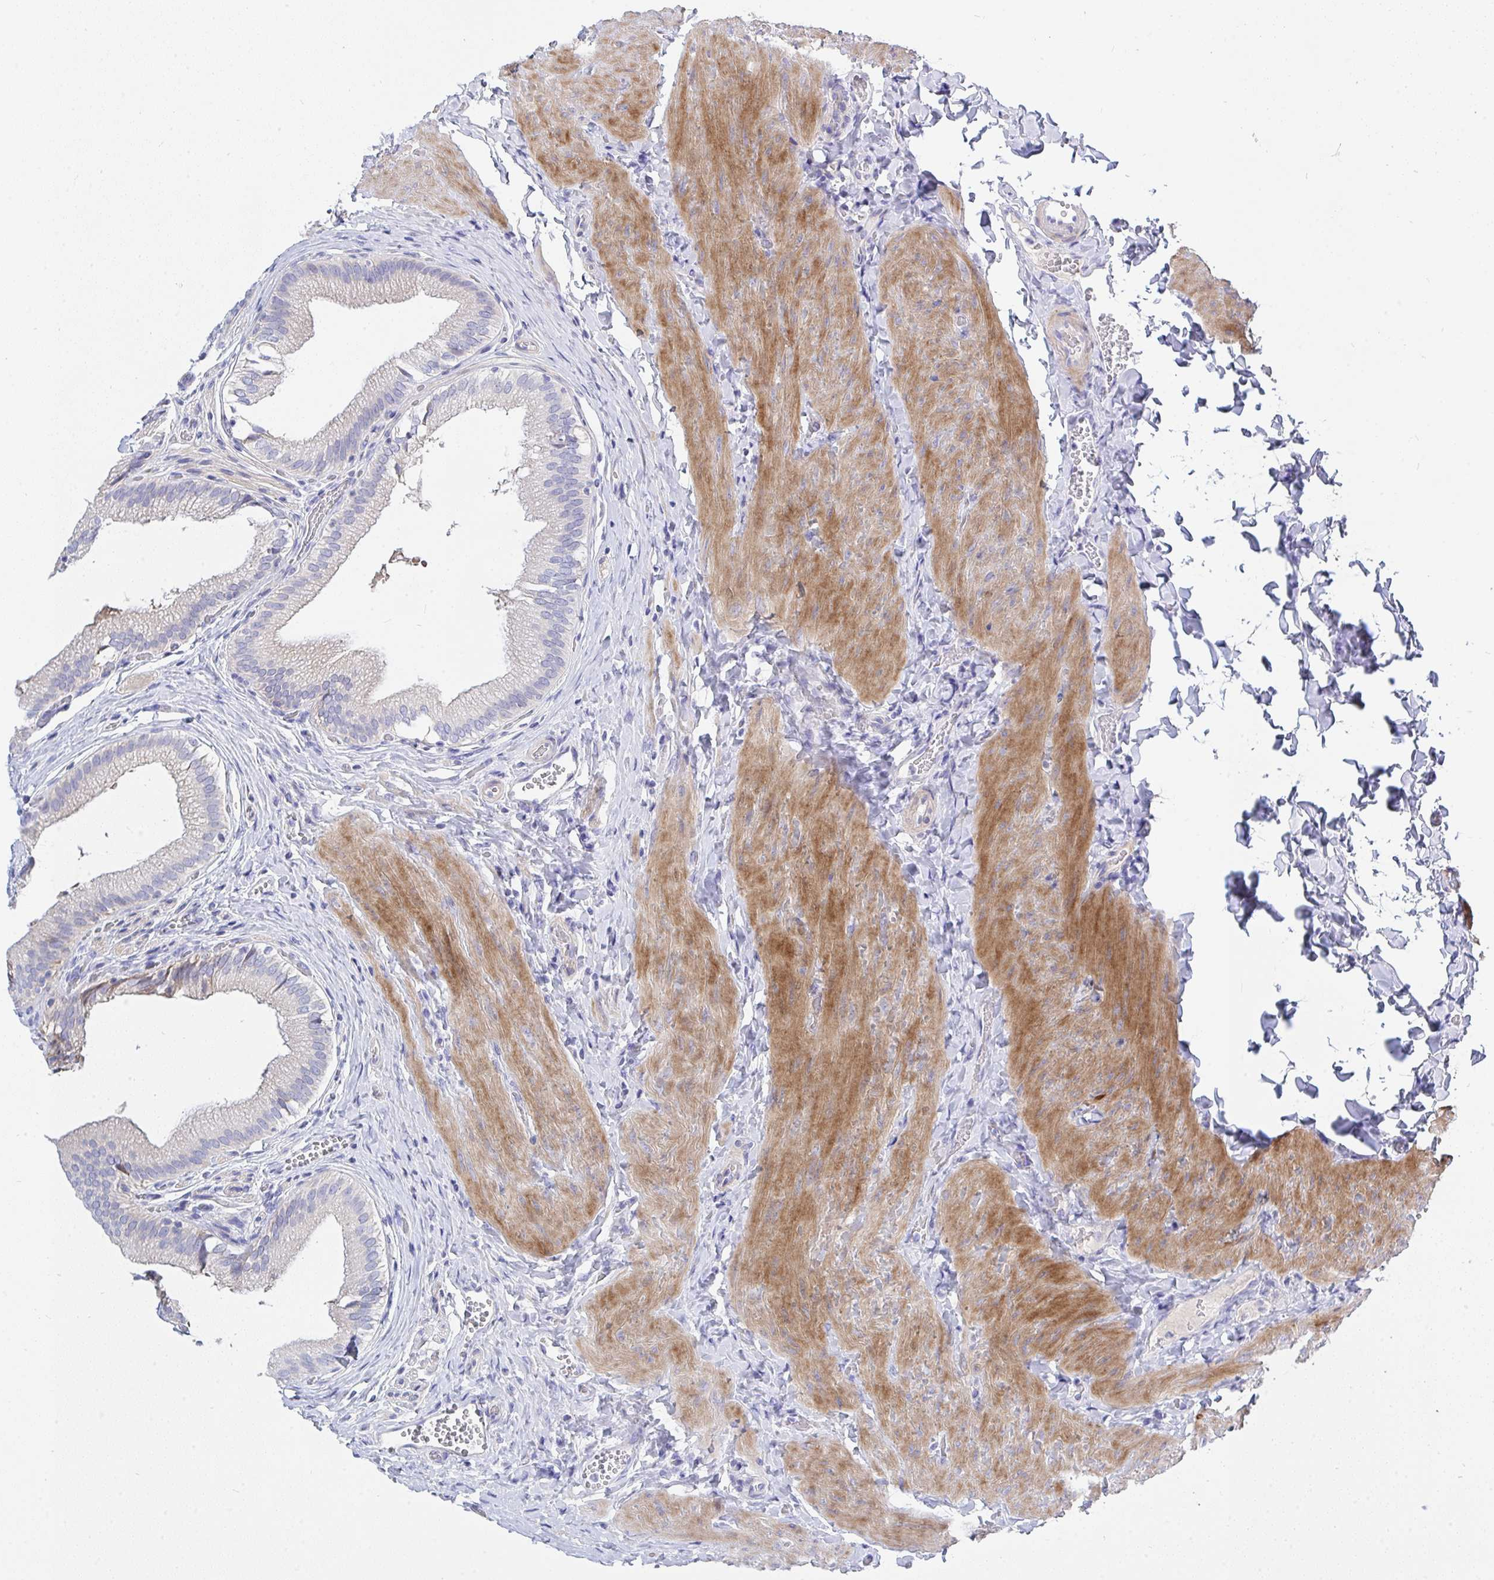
{"staining": {"intensity": "negative", "quantity": "none", "location": "none"}, "tissue": "gallbladder", "cell_type": "Glandular cells", "image_type": "normal", "snomed": [{"axis": "morphology", "description": "Normal tissue, NOS"}, {"axis": "topography", "description": "Gallbladder"}, {"axis": "topography", "description": "Peripheral nerve tissue"}], "caption": "DAB (3,3'-diaminobenzidine) immunohistochemical staining of unremarkable gallbladder shows no significant positivity in glandular cells.", "gene": "ZNF561", "patient": {"sex": "male", "age": 17}}